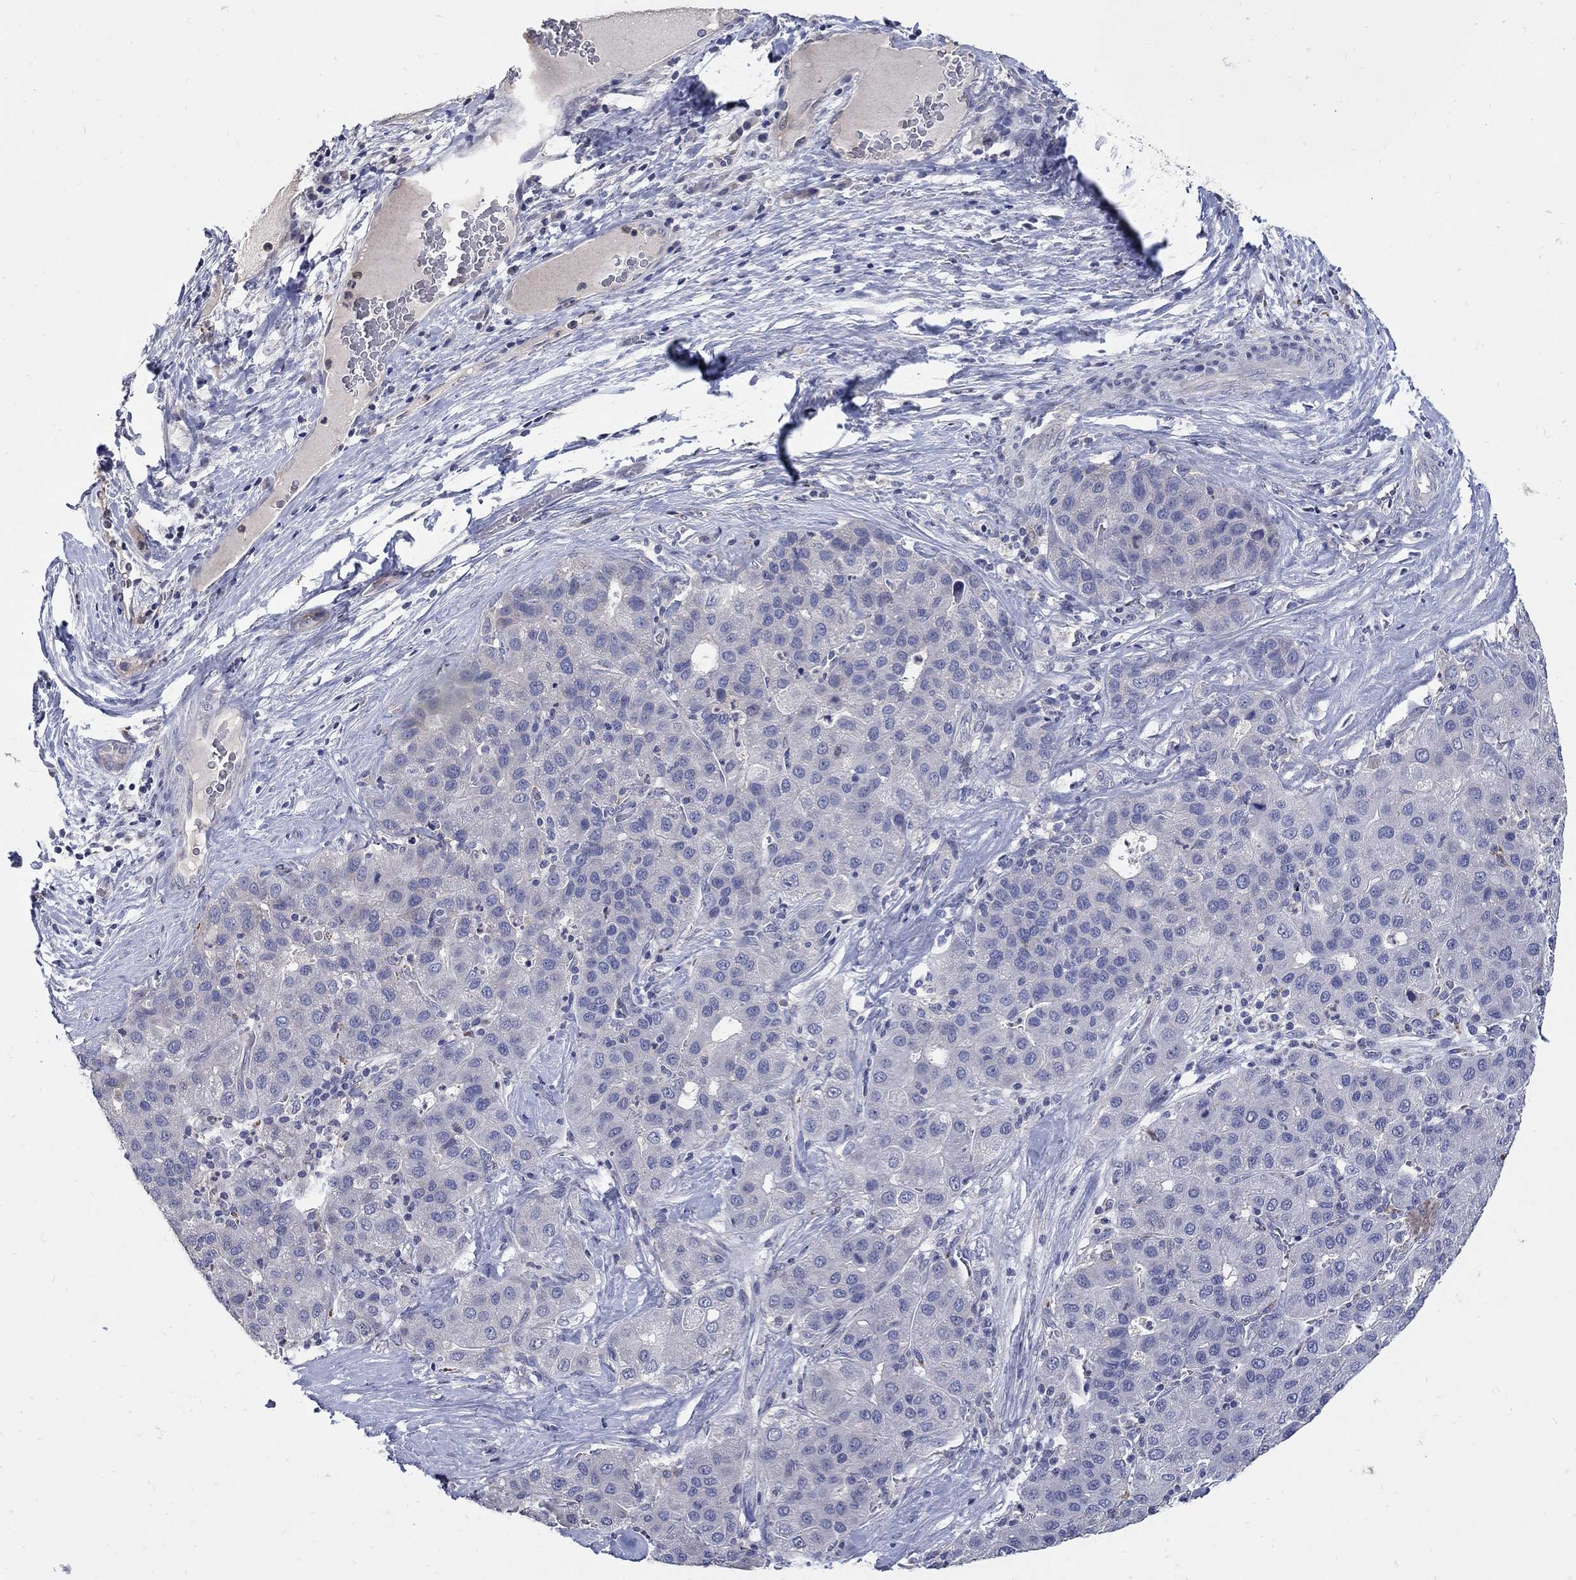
{"staining": {"intensity": "negative", "quantity": "none", "location": "none"}, "tissue": "liver cancer", "cell_type": "Tumor cells", "image_type": "cancer", "snomed": [{"axis": "morphology", "description": "Carcinoma, Hepatocellular, NOS"}, {"axis": "topography", "description": "Liver"}], "caption": "This is an immunohistochemistry (IHC) micrograph of human liver cancer. There is no expression in tumor cells.", "gene": "CETN1", "patient": {"sex": "male", "age": 65}}